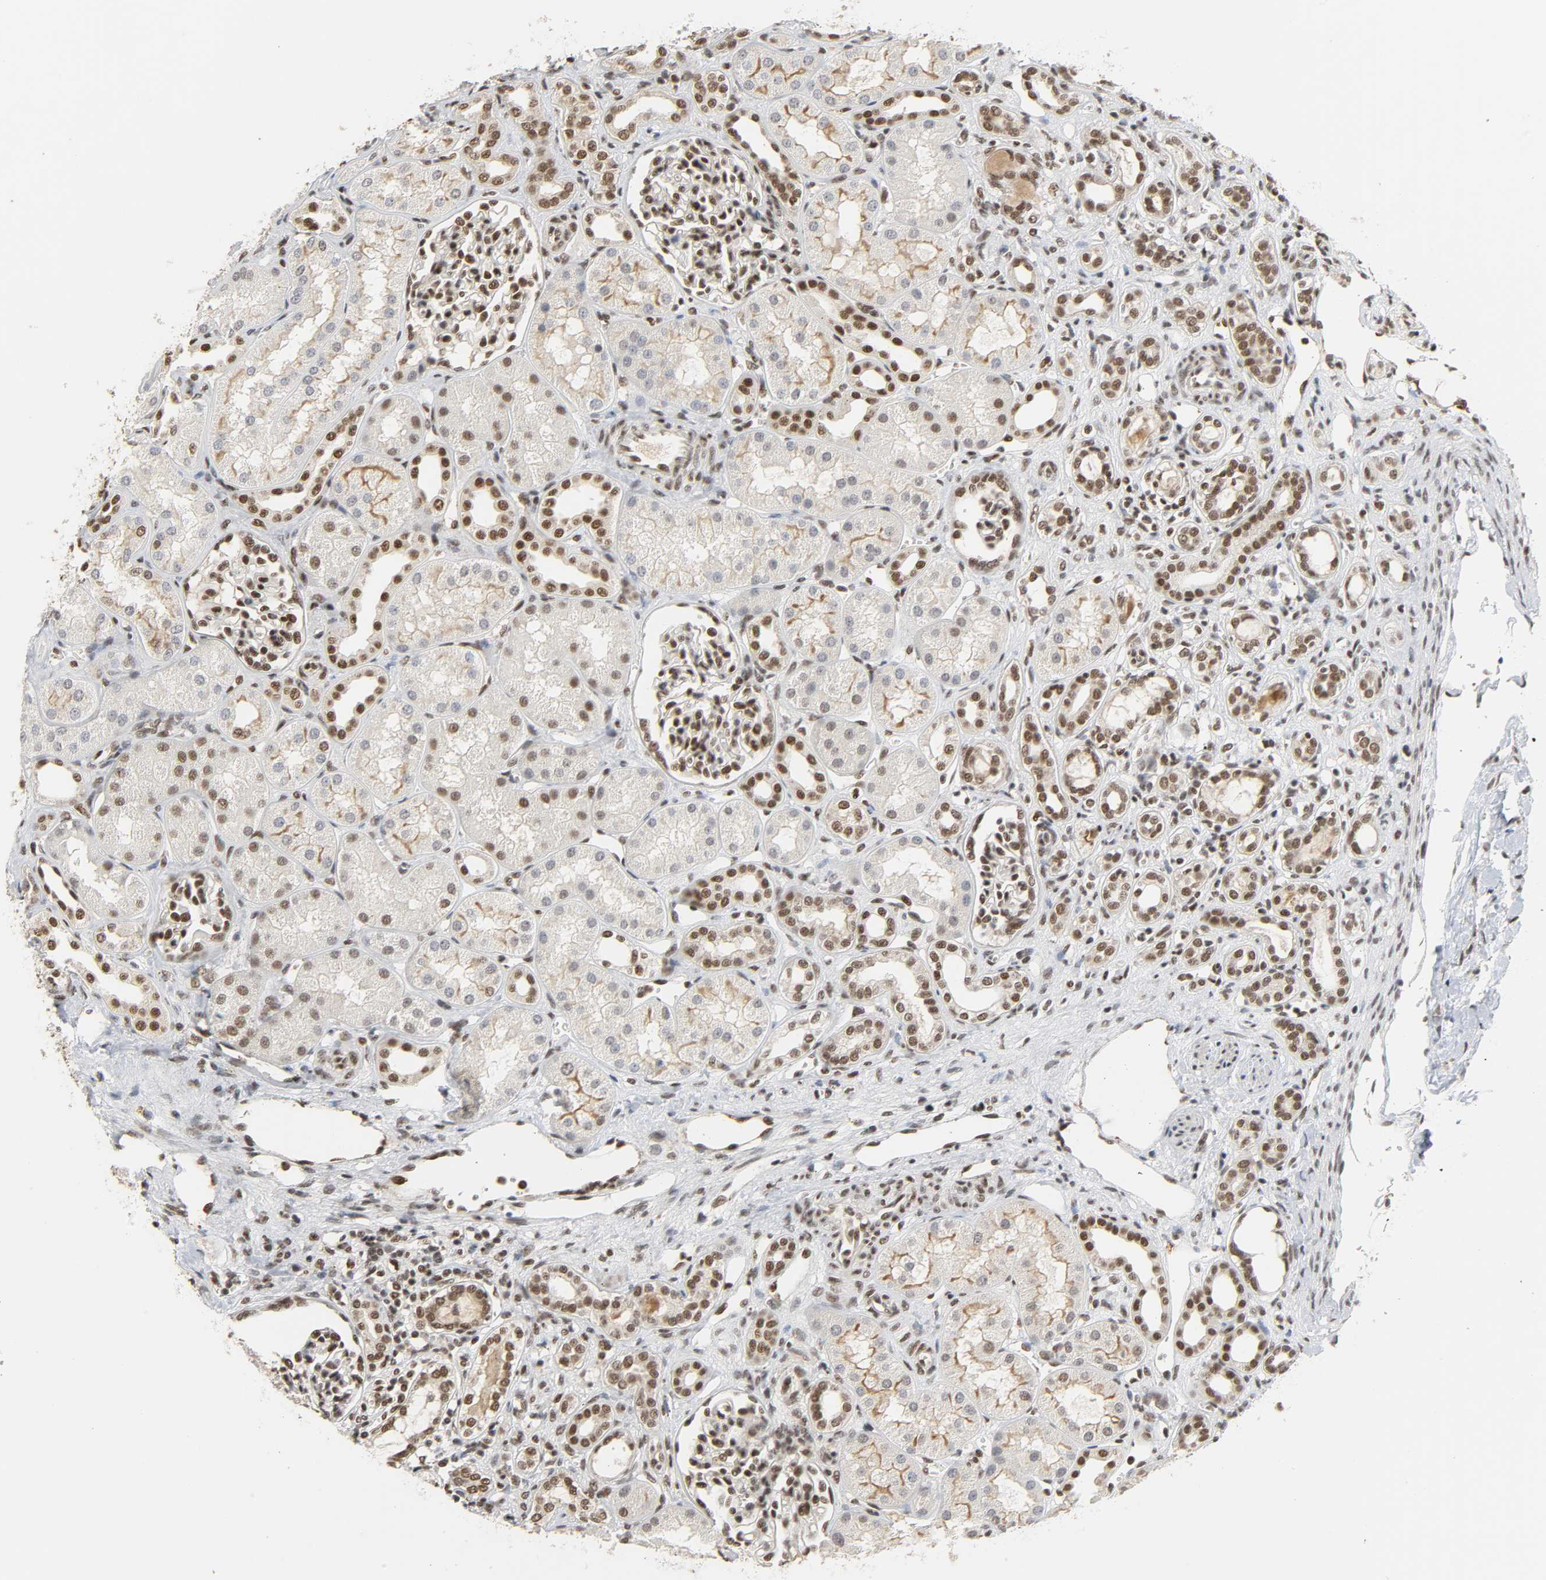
{"staining": {"intensity": "strong", "quantity": ">75%", "location": "nuclear"}, "tissue": "kidney", "cell_type": "Cells in glomeruli", "image_type": "normal", "snomed": [{"axis": "morphology", "description": "Normal tissue, NOS"}, {"axis": "topography", "description": "Kidney"}], "caption": "An image of kidney stained for a protein reveals strong nuclear brown staining in cells in glomeruli. (IHC, brightfield microscopy, high magnification).", "gene": "NCOA6", "patient": {"sex": "male", "age": 7}}